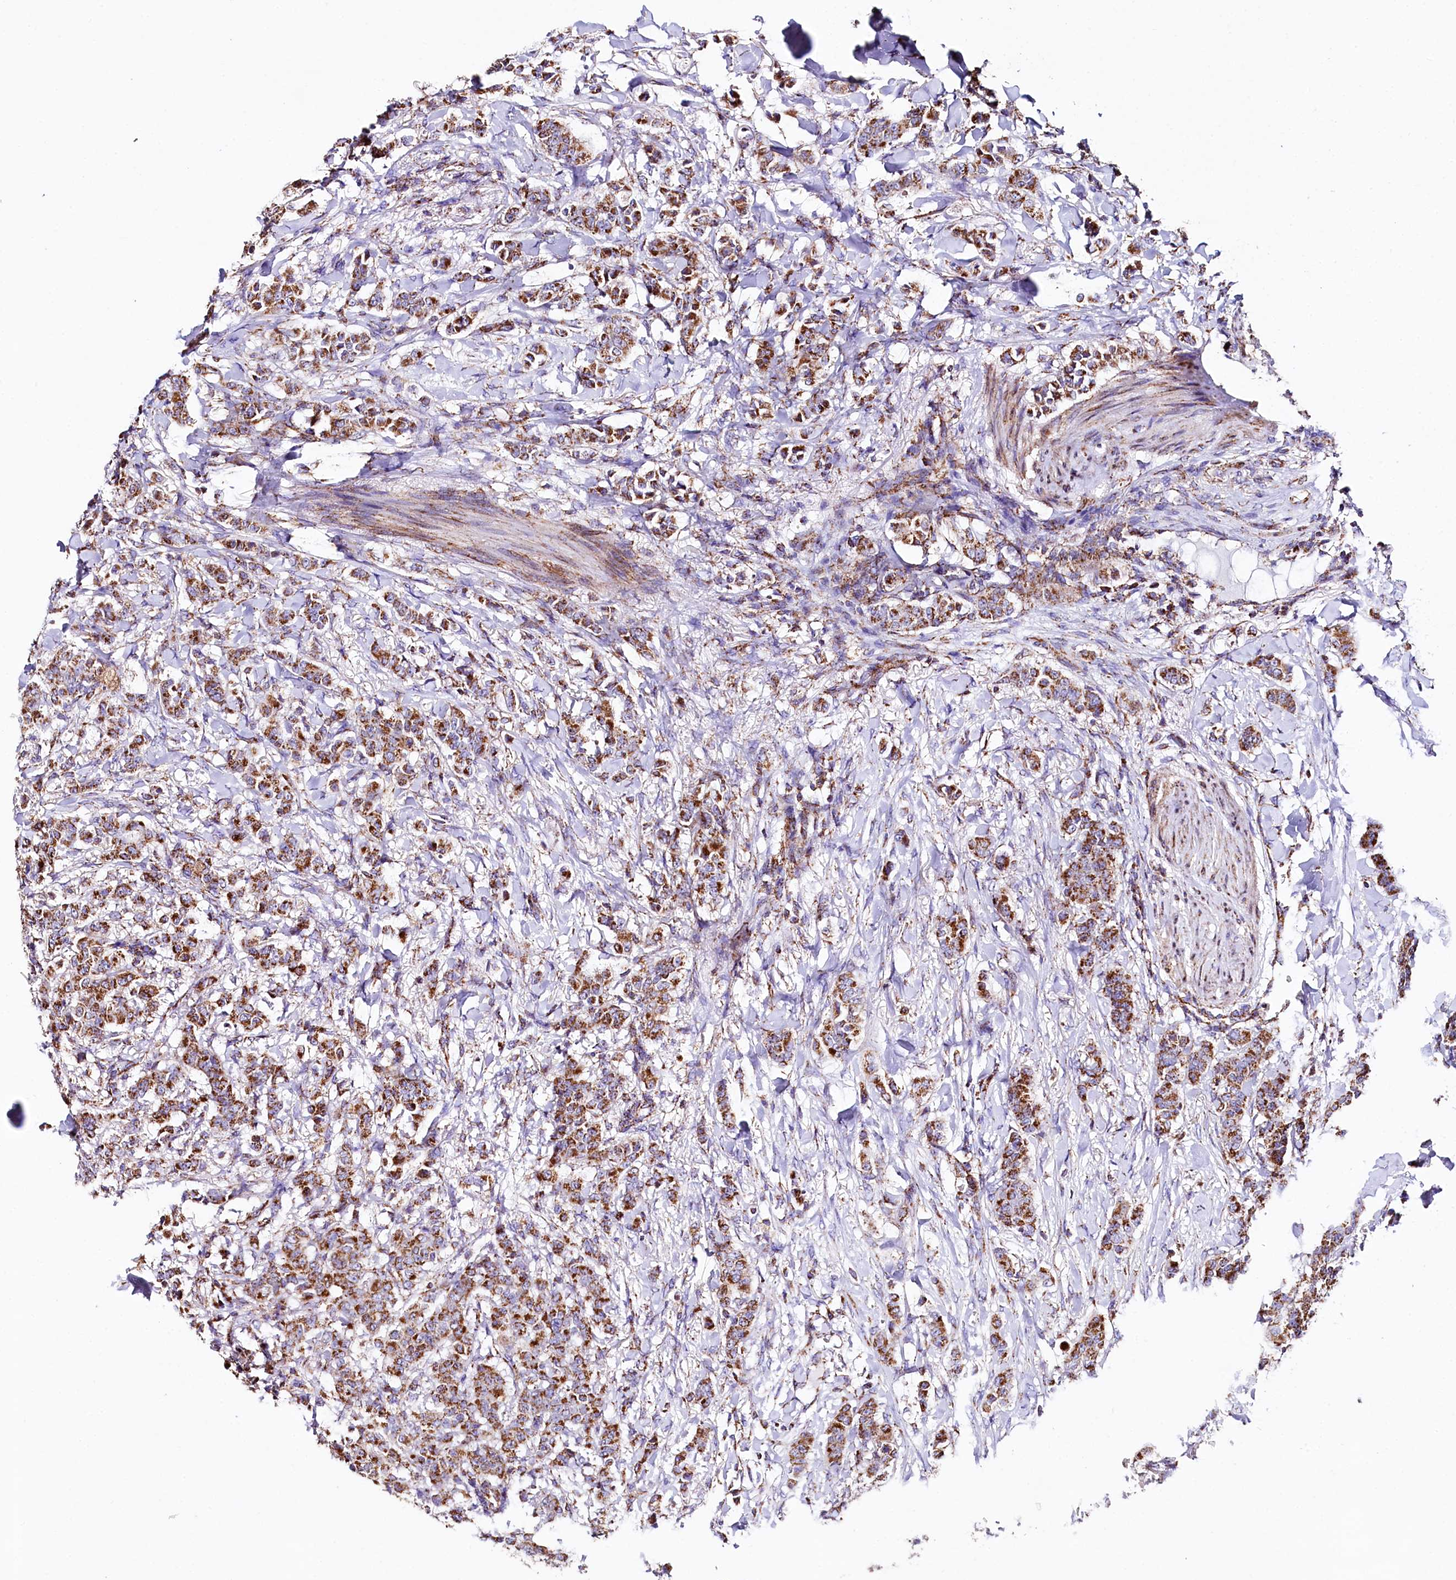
{"staining": {"intensity": "strong", "quantity": ">75%", "location": "cytoplasmic/membranous"}, "tissue": "breast cancer", "cell_type": "Tumor cells", "image_type": "cancer", "snomed": [{"axis": "morphology", "description": "Duct carcinoma"}, {"axis": "topography", "description": "Breast"}], "caption": "Immunohistochemical staining of breast cancer demonstrates high levels of strong cytoplasmic/membranous protein positivity in approximately >75% of tumor cells.", "gene": "APLP2", "patient": {"sex": "female", "age": 40}}